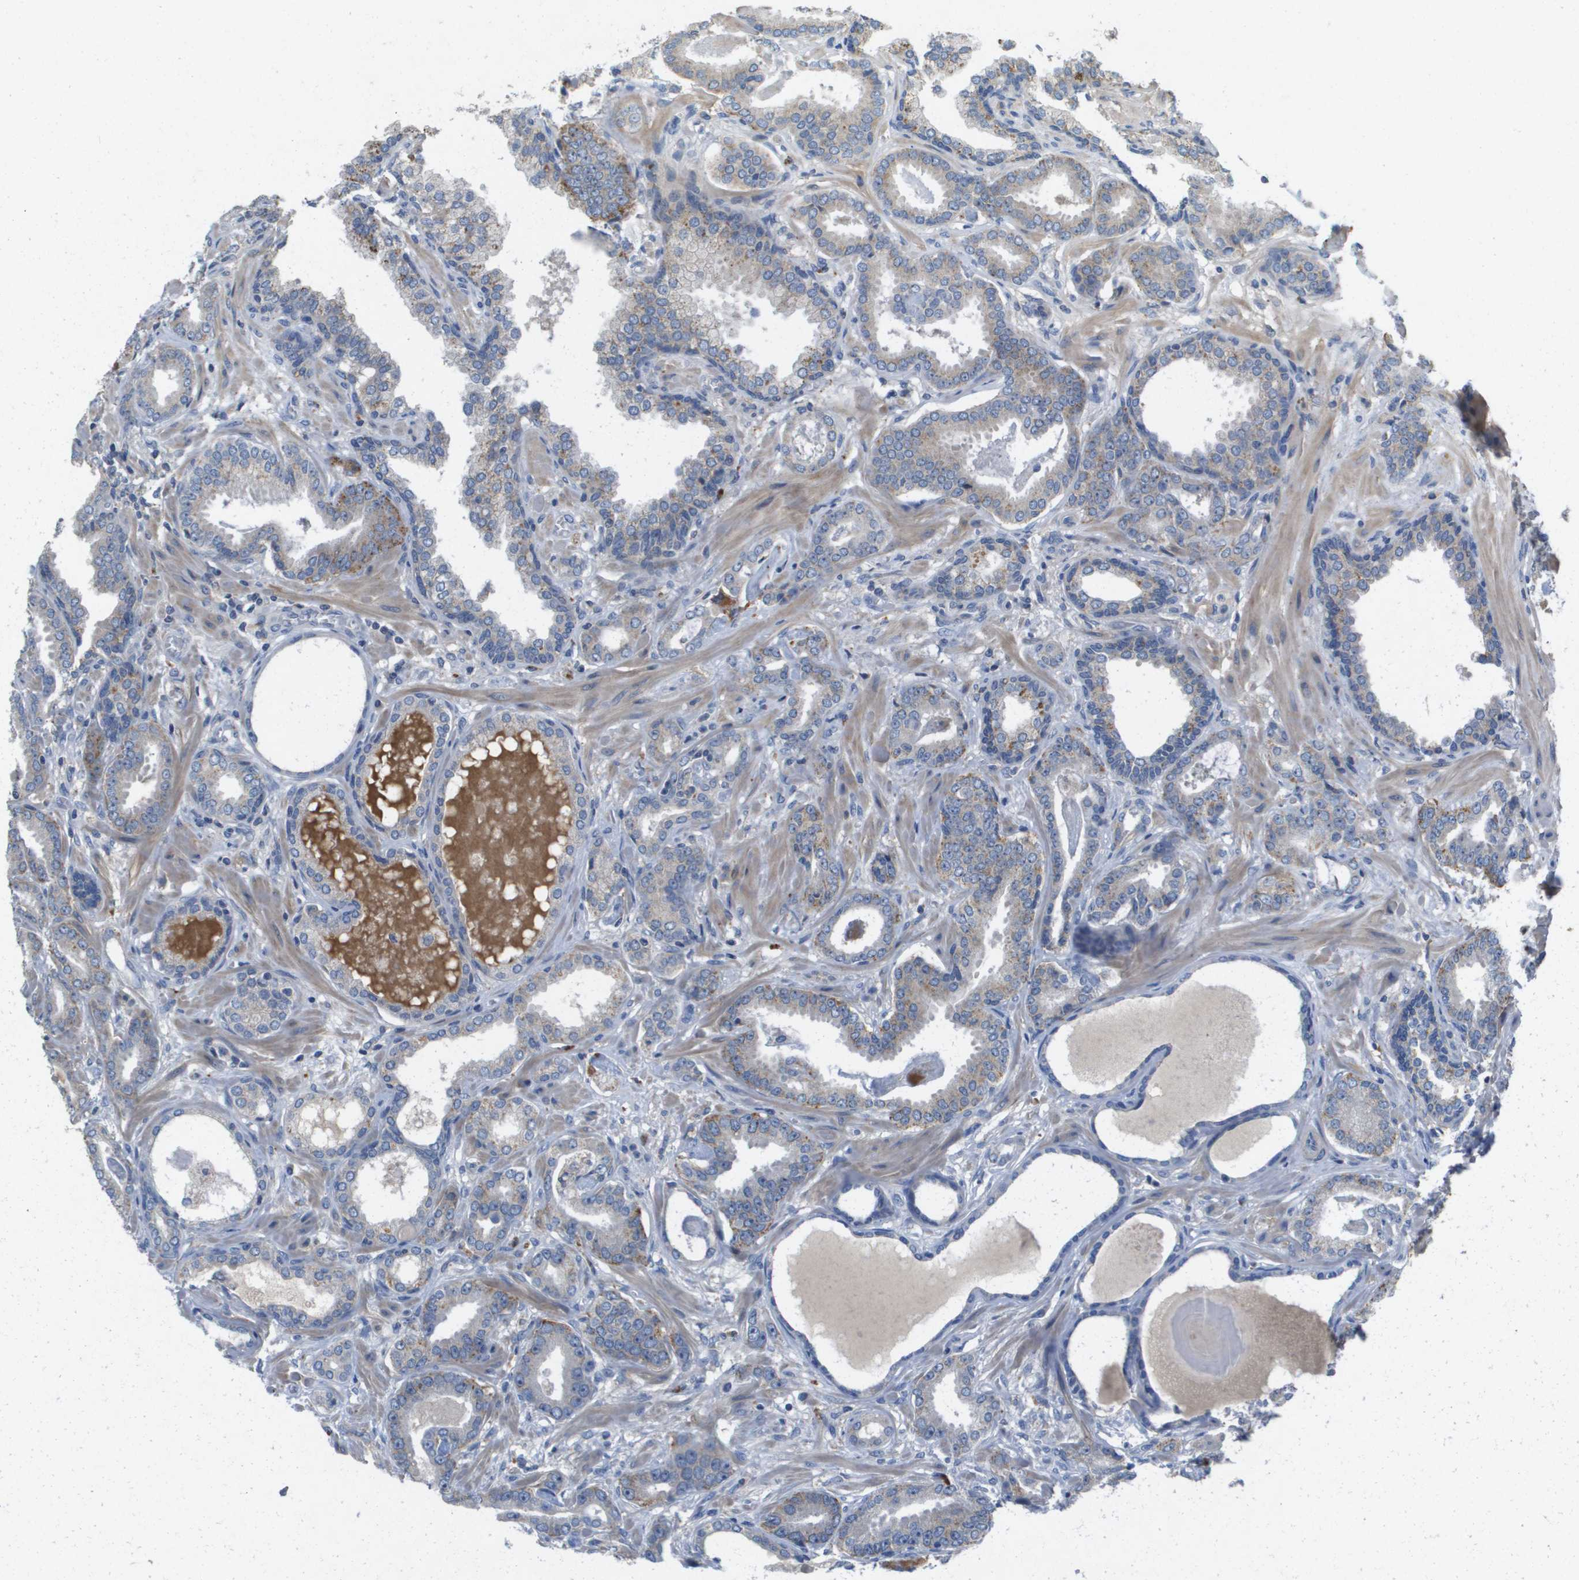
{"staining": {"intensity": "weak", "quantity": "<25%", "location": "cytoplasmic/membranous"}, "tissue": "prostate cancer", "cell_type": "Tumor cells", "image_type": "cancer", "snomed": [{"axis": "morphology", "description": "Adenocarcinoma, Low grade"}, {"axis": "topography", "description": "Prostate"}], "caption": "Tumor cells are negative for protein expression in human low-grade adenocarcinoma (prostate).", "gene": "B3GNT5", "patient": {"sex": "male", "age": 53}}